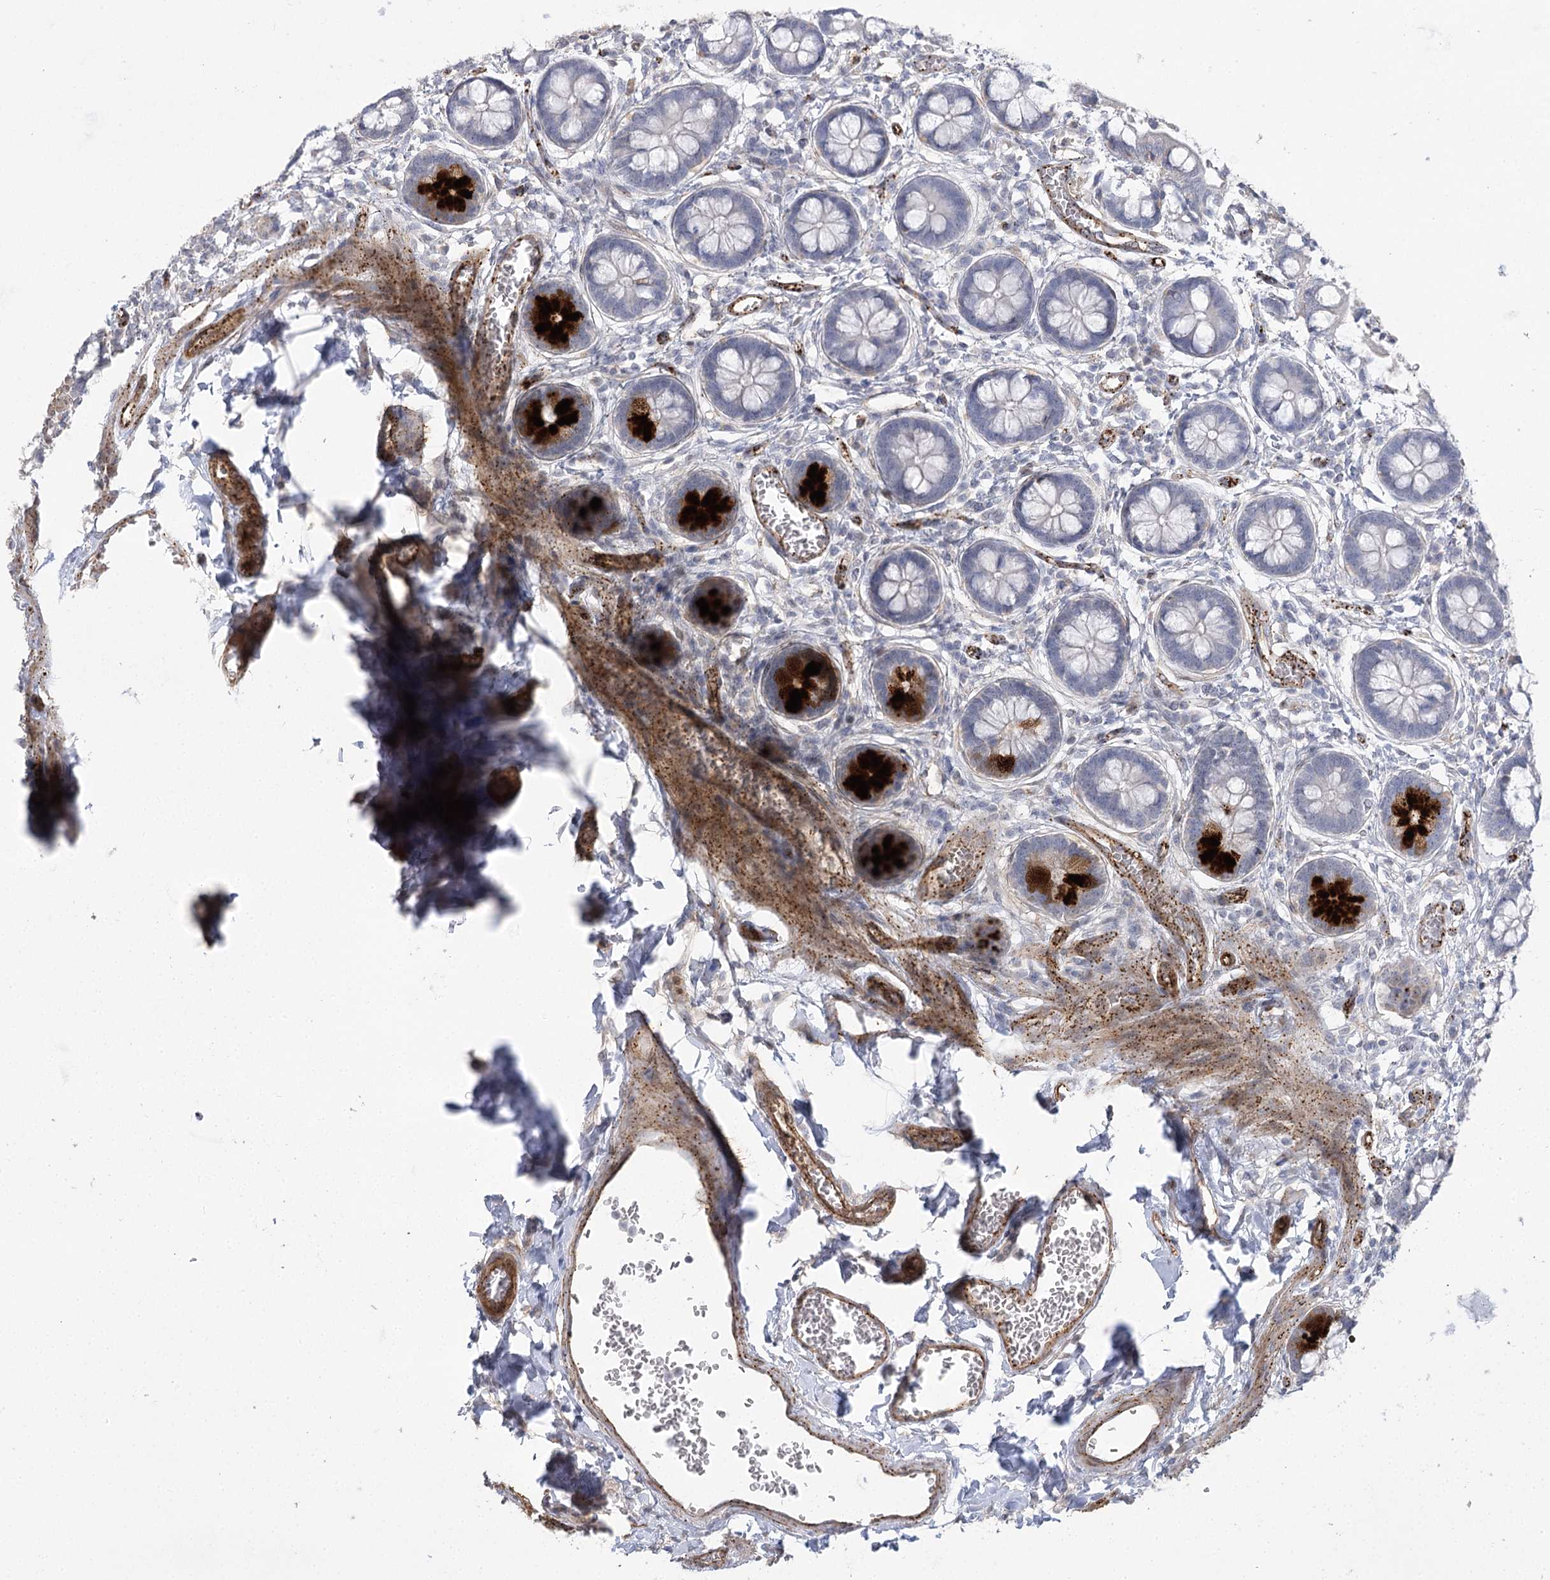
{"staining": {"intensity": "strong", "quantity": "<25%", "location": "cytoplasmic/membranous"}, "tissue": "small intestine", "cell_type": "Glandular cells", "image_type": "normal", "snomed": [{"axis": "morphology", "description": "Normal tissue, NOS"}, {"axis": "topography", "description": "Small intestine"}], "caption": "Small intestine stained with DAB (3,3'-diaminobenzidine) immunohistochemistry reveals medium levels of strong cytoplasmic/membranous staining in about <25% of glandular cells. (DAB IHC with brightfield microscopy, high magnification).", "gene": "AMTN", "patient": {"sex": "male", "age": 52}}